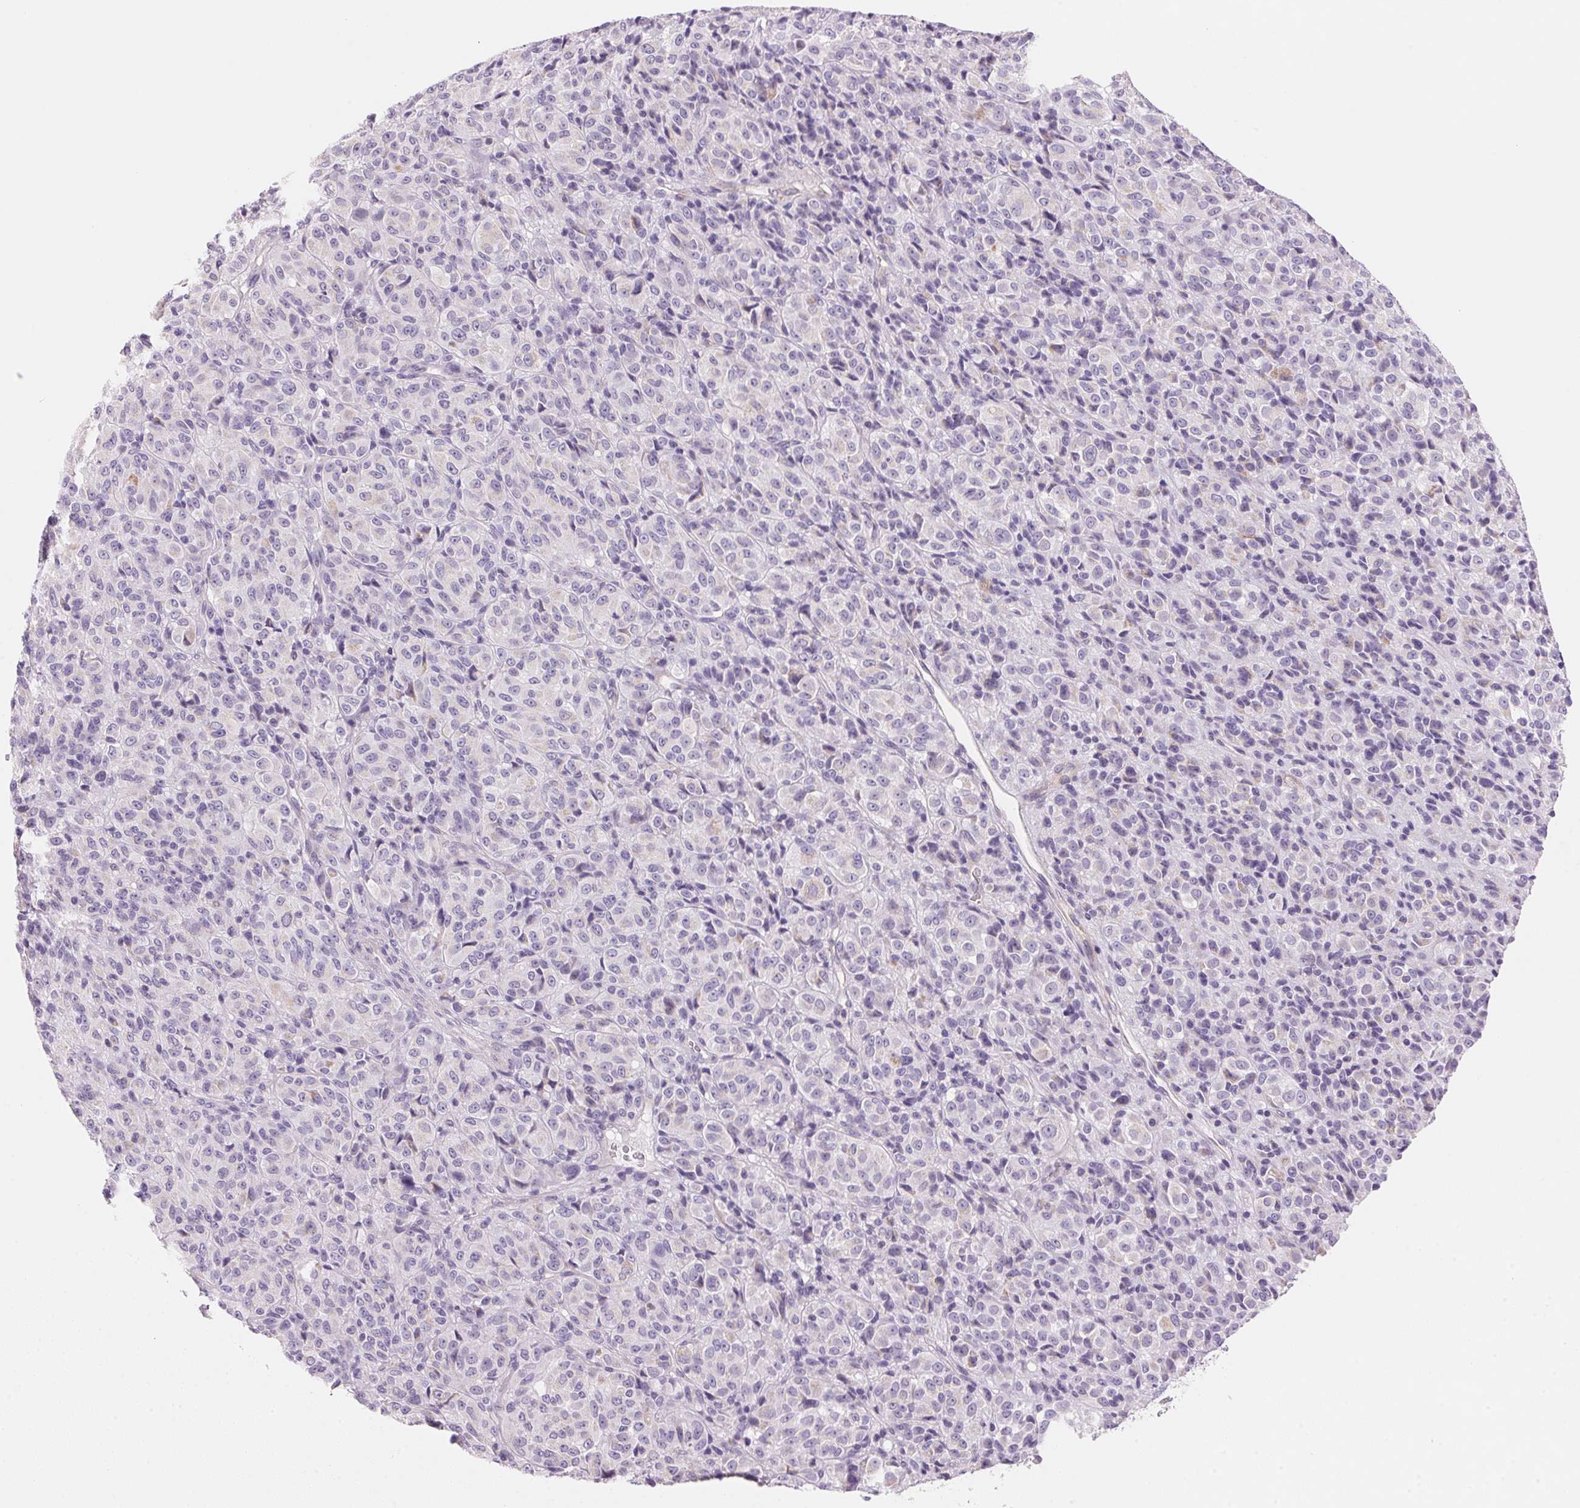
{"staining": {"intensity": "negative", "quantity": "none", "location": "none"}, "tissue": "melanoma", "cell_type": "Tumor cells", "image_type": "cancer", "snomed": [{"axis": "morphology", "description": "Malignant melanoma, Metastatic site"}, {"axis": "topography", "description": "Brain"}], "caption": "Human malignant melanoma (metastatic site) stained for a protein using IHC exhibits no expression in tumor cells.", "gene": "CYP11B1", "patient": {"sex": "female", "age": 56}}